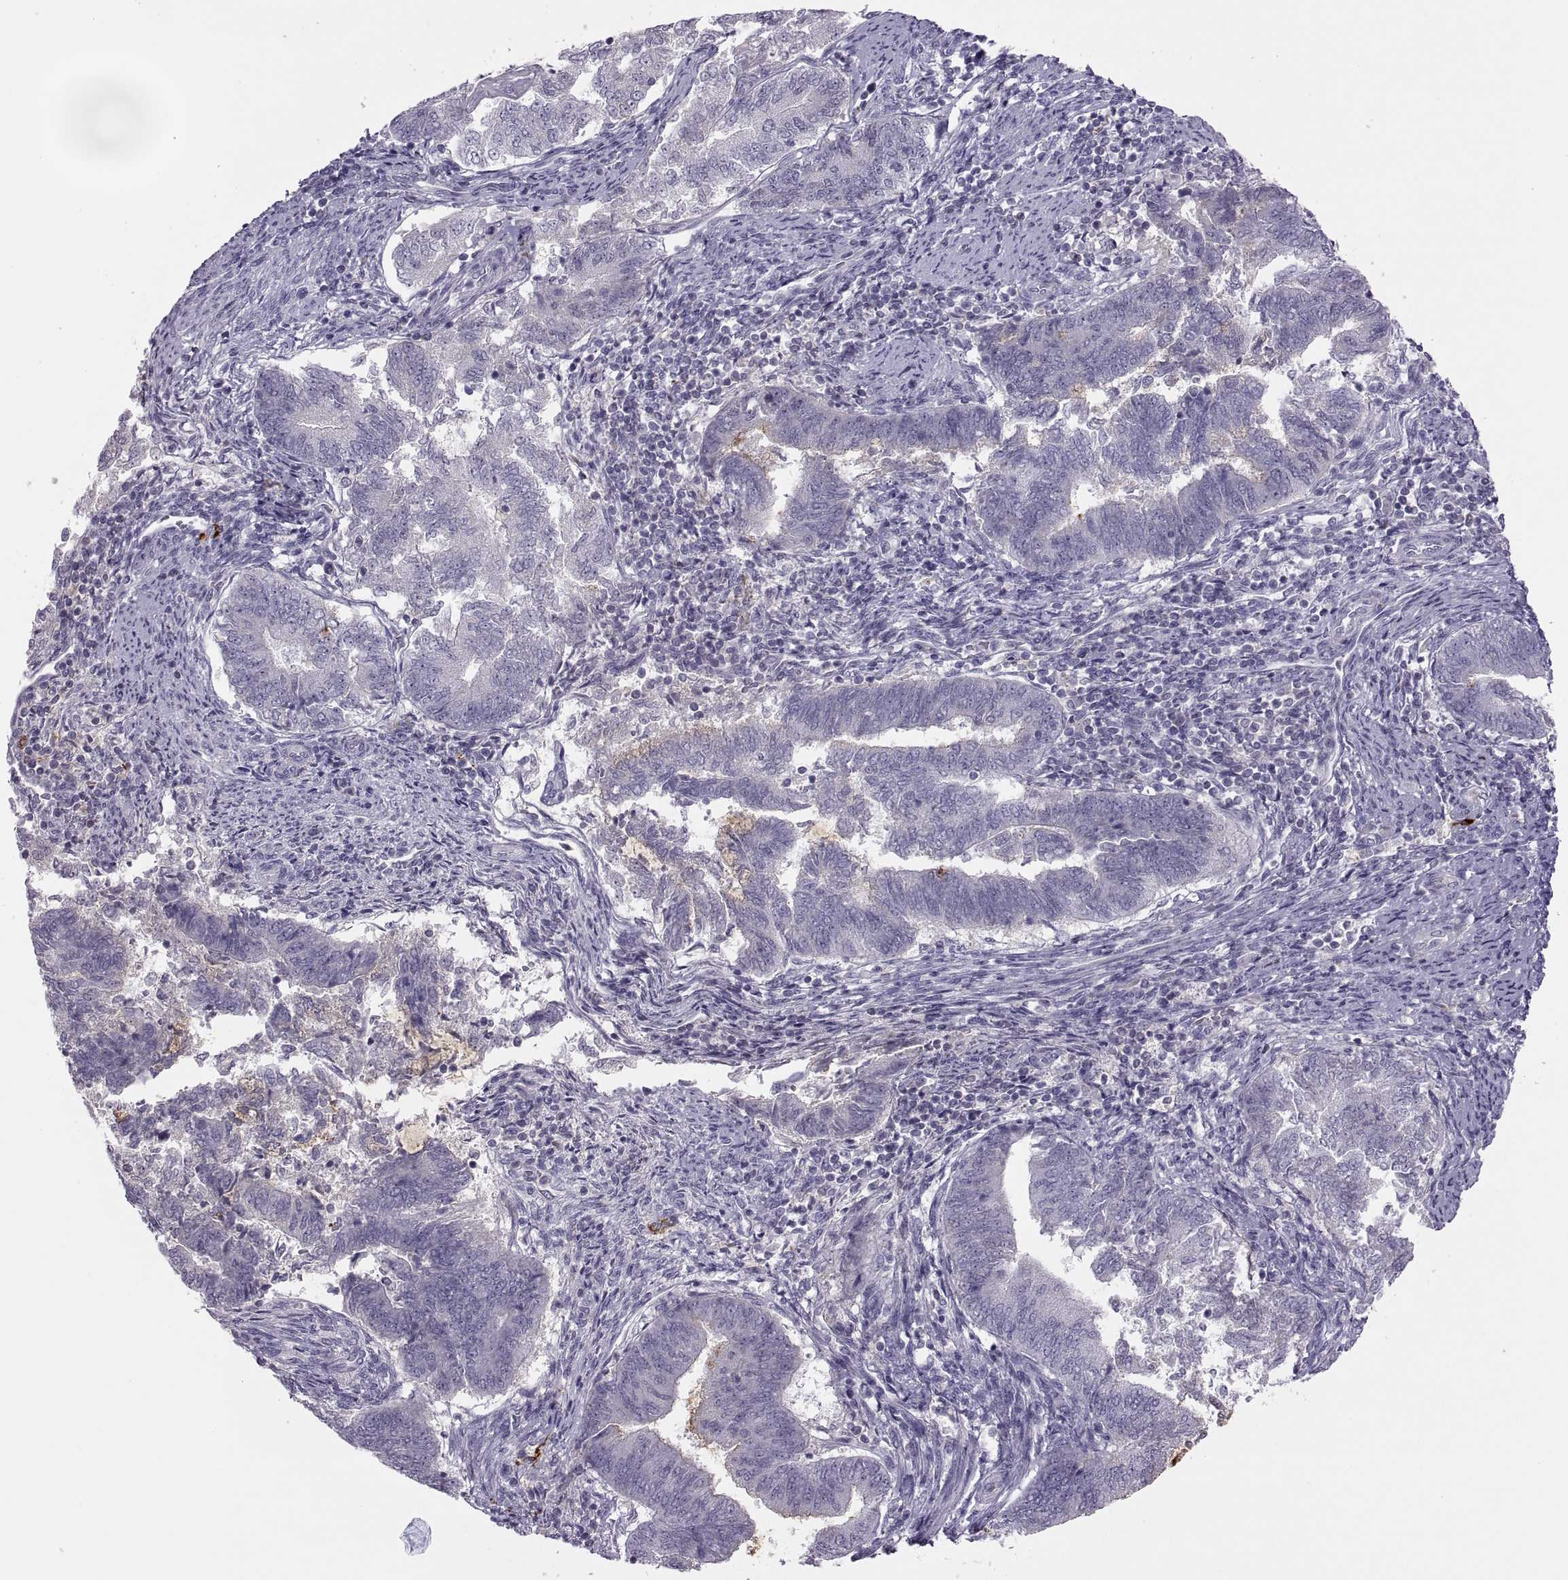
{"staining": {"intensity": "negative", "quantity": "none", "location": "none"}, "tissue": "endometrial cancer", "cell_type": "Tumor cells", "image_type": "cancer", "snomed": [{"axis": "morphology", "description": "Adenocarcinoma, NOS"}, {"axis": "topography", "description": "Endometrium"}], "caption": "Immunohistochemistry (IHC) photomicrograph of human endometrial cancer stained for a protein (brown), which demonstrates no expression in tumor cells. (Stains: DAB IHC with hematoxylin counter stain, Microscopy: brightfield microscopy at high magnification).", "gene": "CHCT1", "patient": {"sex": "female", "age": 65}}